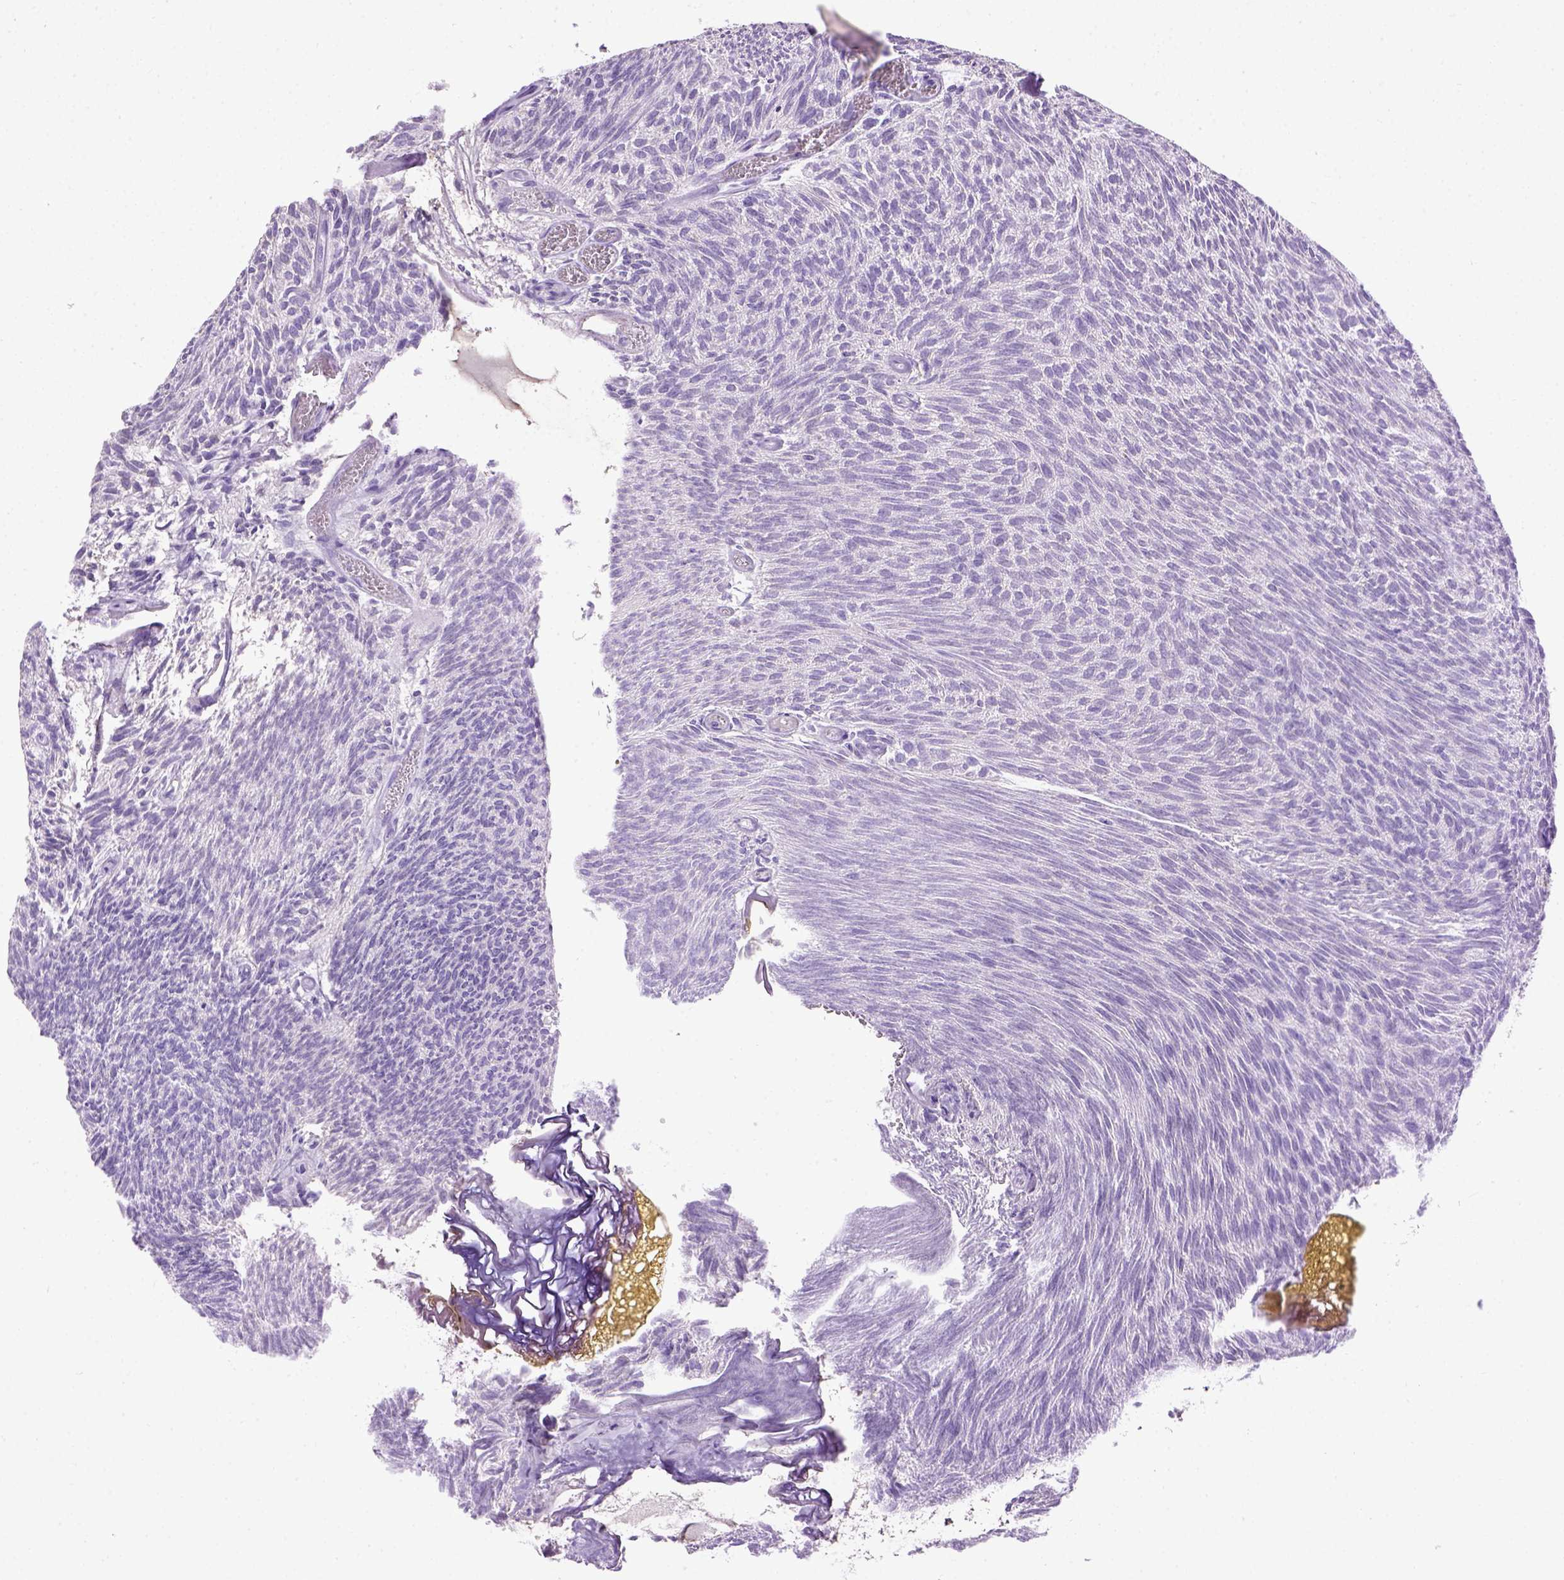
{"staining": {"intensity": "negative", "quantity": "none", "location": "none"}, "tissue": "urothelial cancer", "cell_type": "Tumor cells", "image_type": "cancer", "snomed": [{"axis": "morphology", "description": "Urothelial carcinoma, Low grade"}, {"axis": "topography", "description": "Urinary bladder"}], "caption": "The micrograph exhibits no staining of tumor cells in urothelial cancer.", "gene": "CYP24A1", "patient": {"sex": "male", "age": 77}}